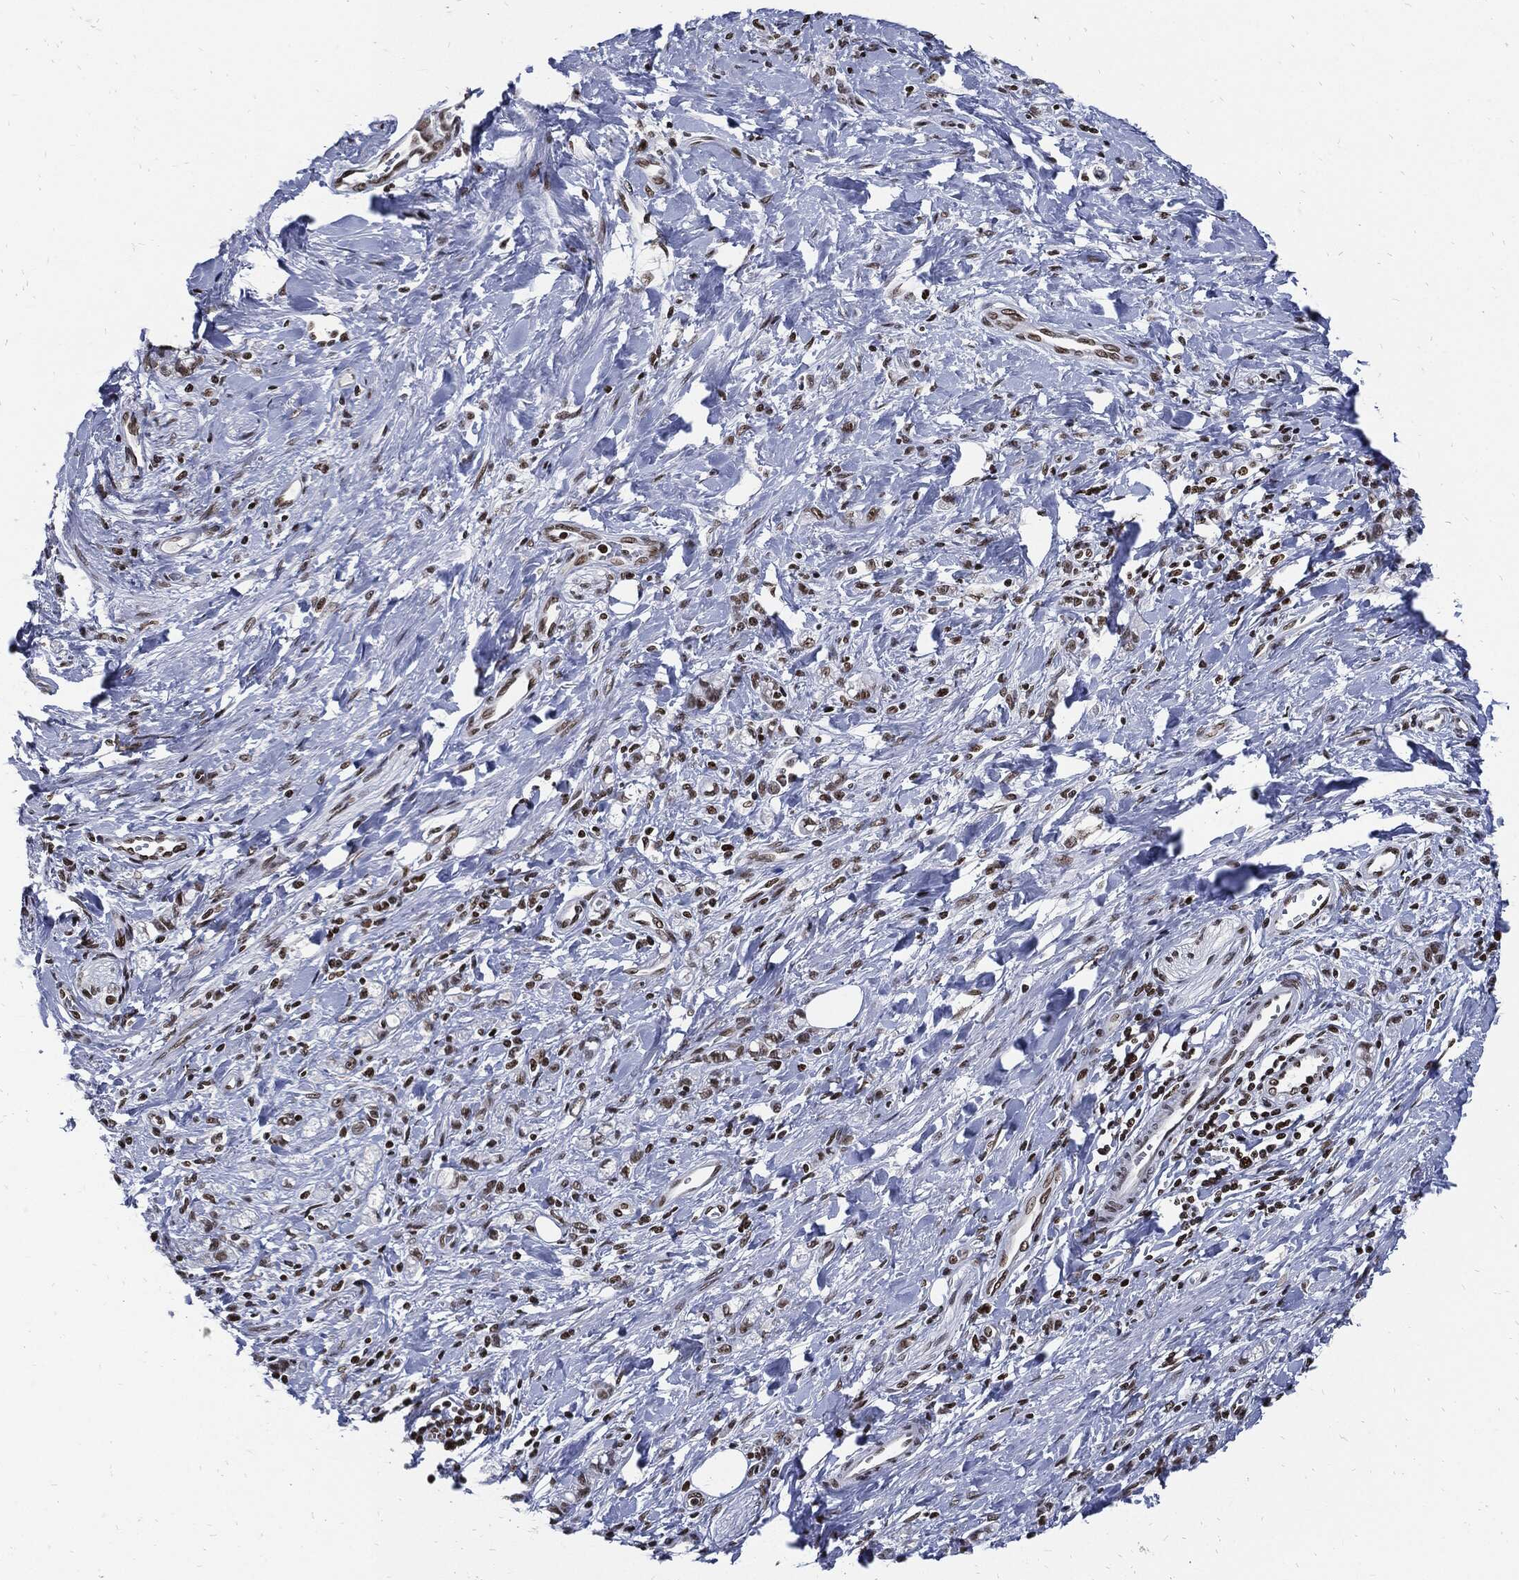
{"staining": {"intensity": "weak", "quantity": ">75%", "location": "nuclear"}, "tissue": "stomach cancer", "cell_type": "Tumor cells", "image_type": "cancer", "snomed": [{"axis": "morphology", "description": "Adenocarcinoma, NOS"}, {"axis": "topography", "description": "Stomach"}], "caption": "Immunohistochemistry (IHC) of human stomach adenocarcinoma reveals low levels of weak nuclear staining in approximately >75% of tumor cells. The staining is performed using DAB brown chromogen to label protein expression. The nuclei are counter-stained blue using hematoxylin.", "gene": "TERF2", "patient": {"sex": "male", "age": 77}}